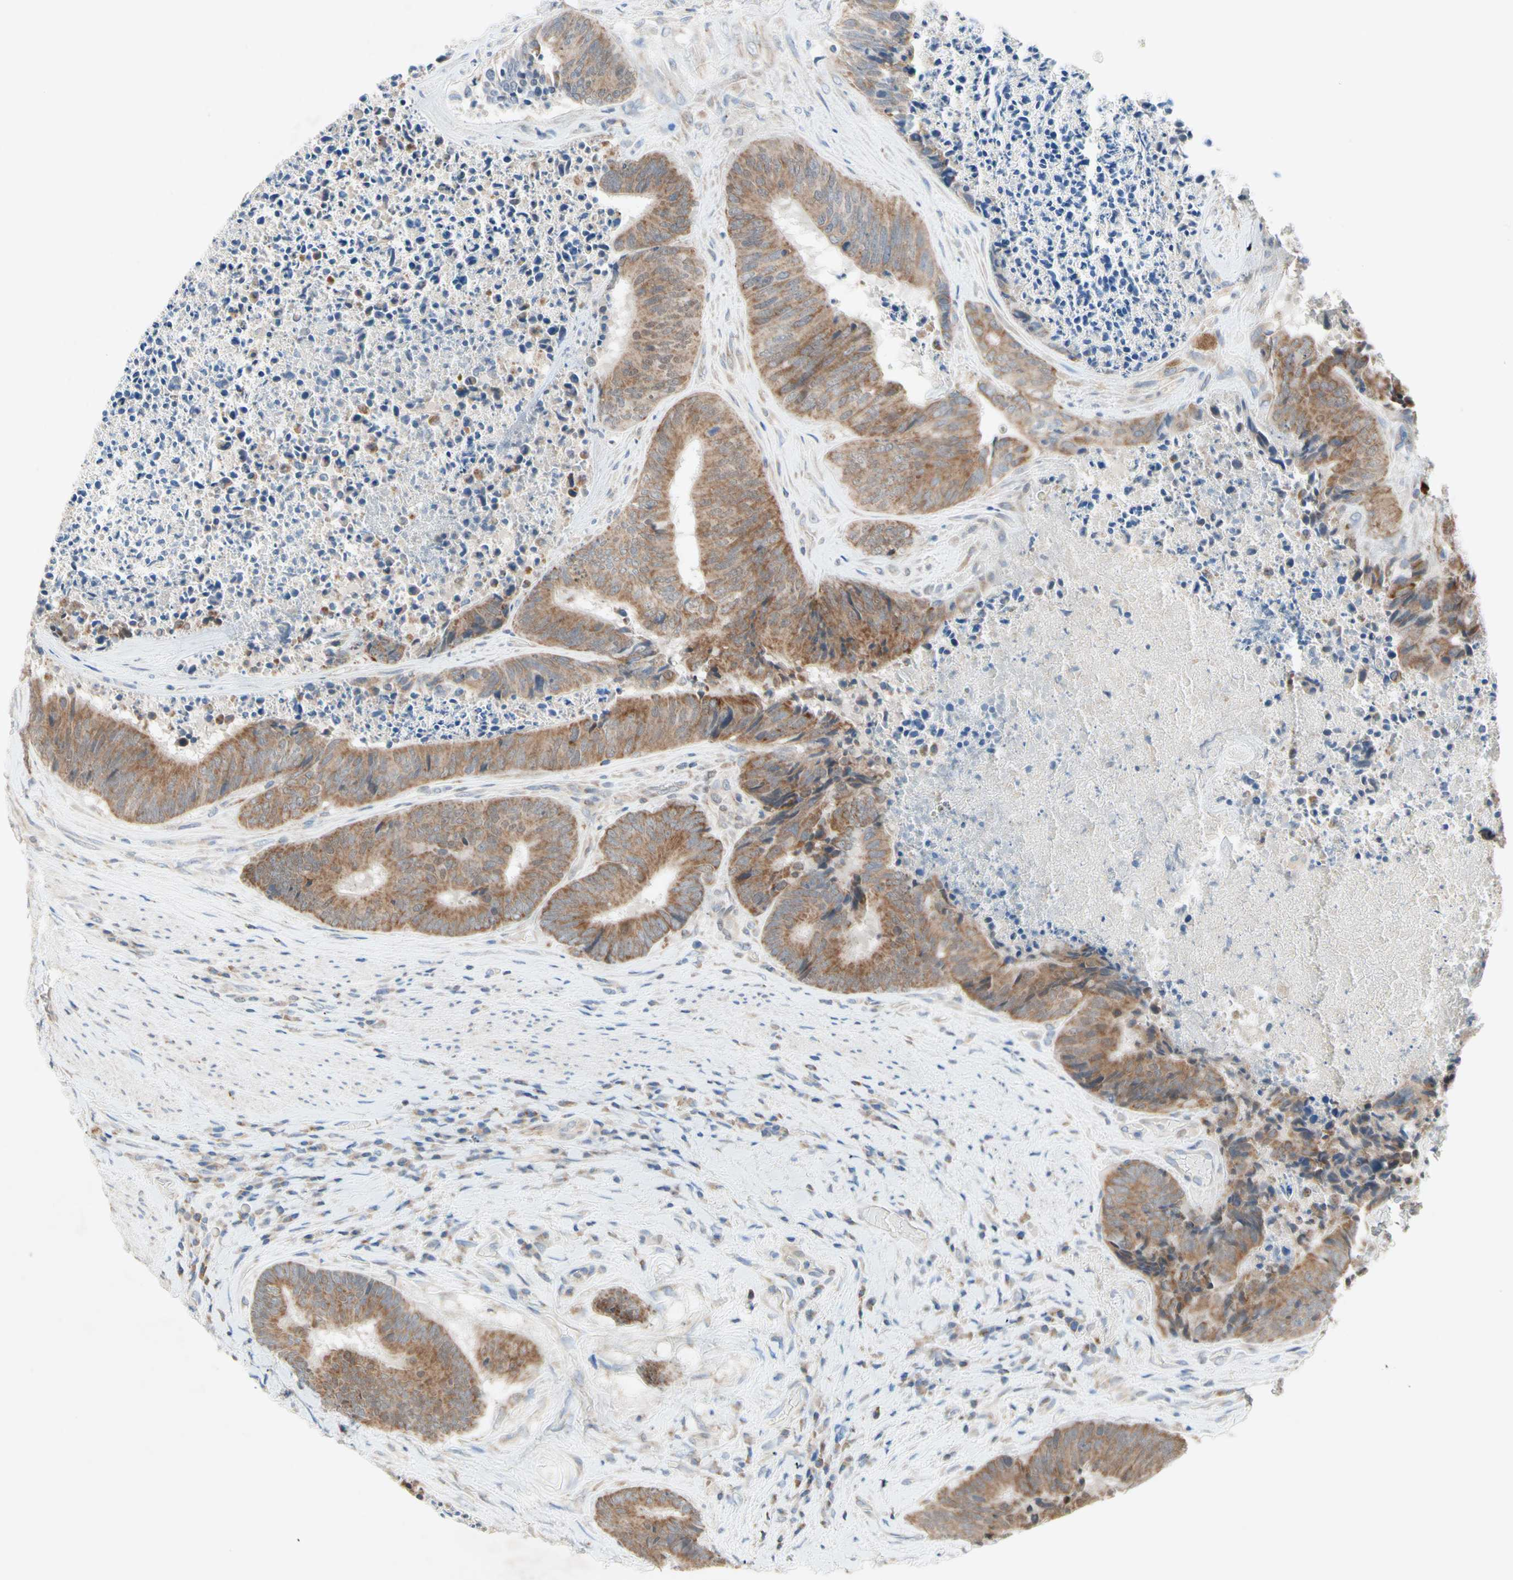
{"staining": {"intensity": "moderate", "quantity": ">75%", "location": "cytoplasmic/membranous"}, "tissue": "colorectal cancer", "cell_type": "Tumor cells", "image_type": "cancer", "snomed": [{"axis": "morphology", "description": "Adenocarcinoma, NOS"}, {"axis": "topography", "description": "Rectum"}], "caption": "Immunohistochemical staining of adenocarcinoma (colorectal) exhibits medium levels of moderate cytoplasmic/membranous staining in approximately >75% of tumor cells.", "gene": "MFF", "patient": {"sex": "male", "age": 72}}